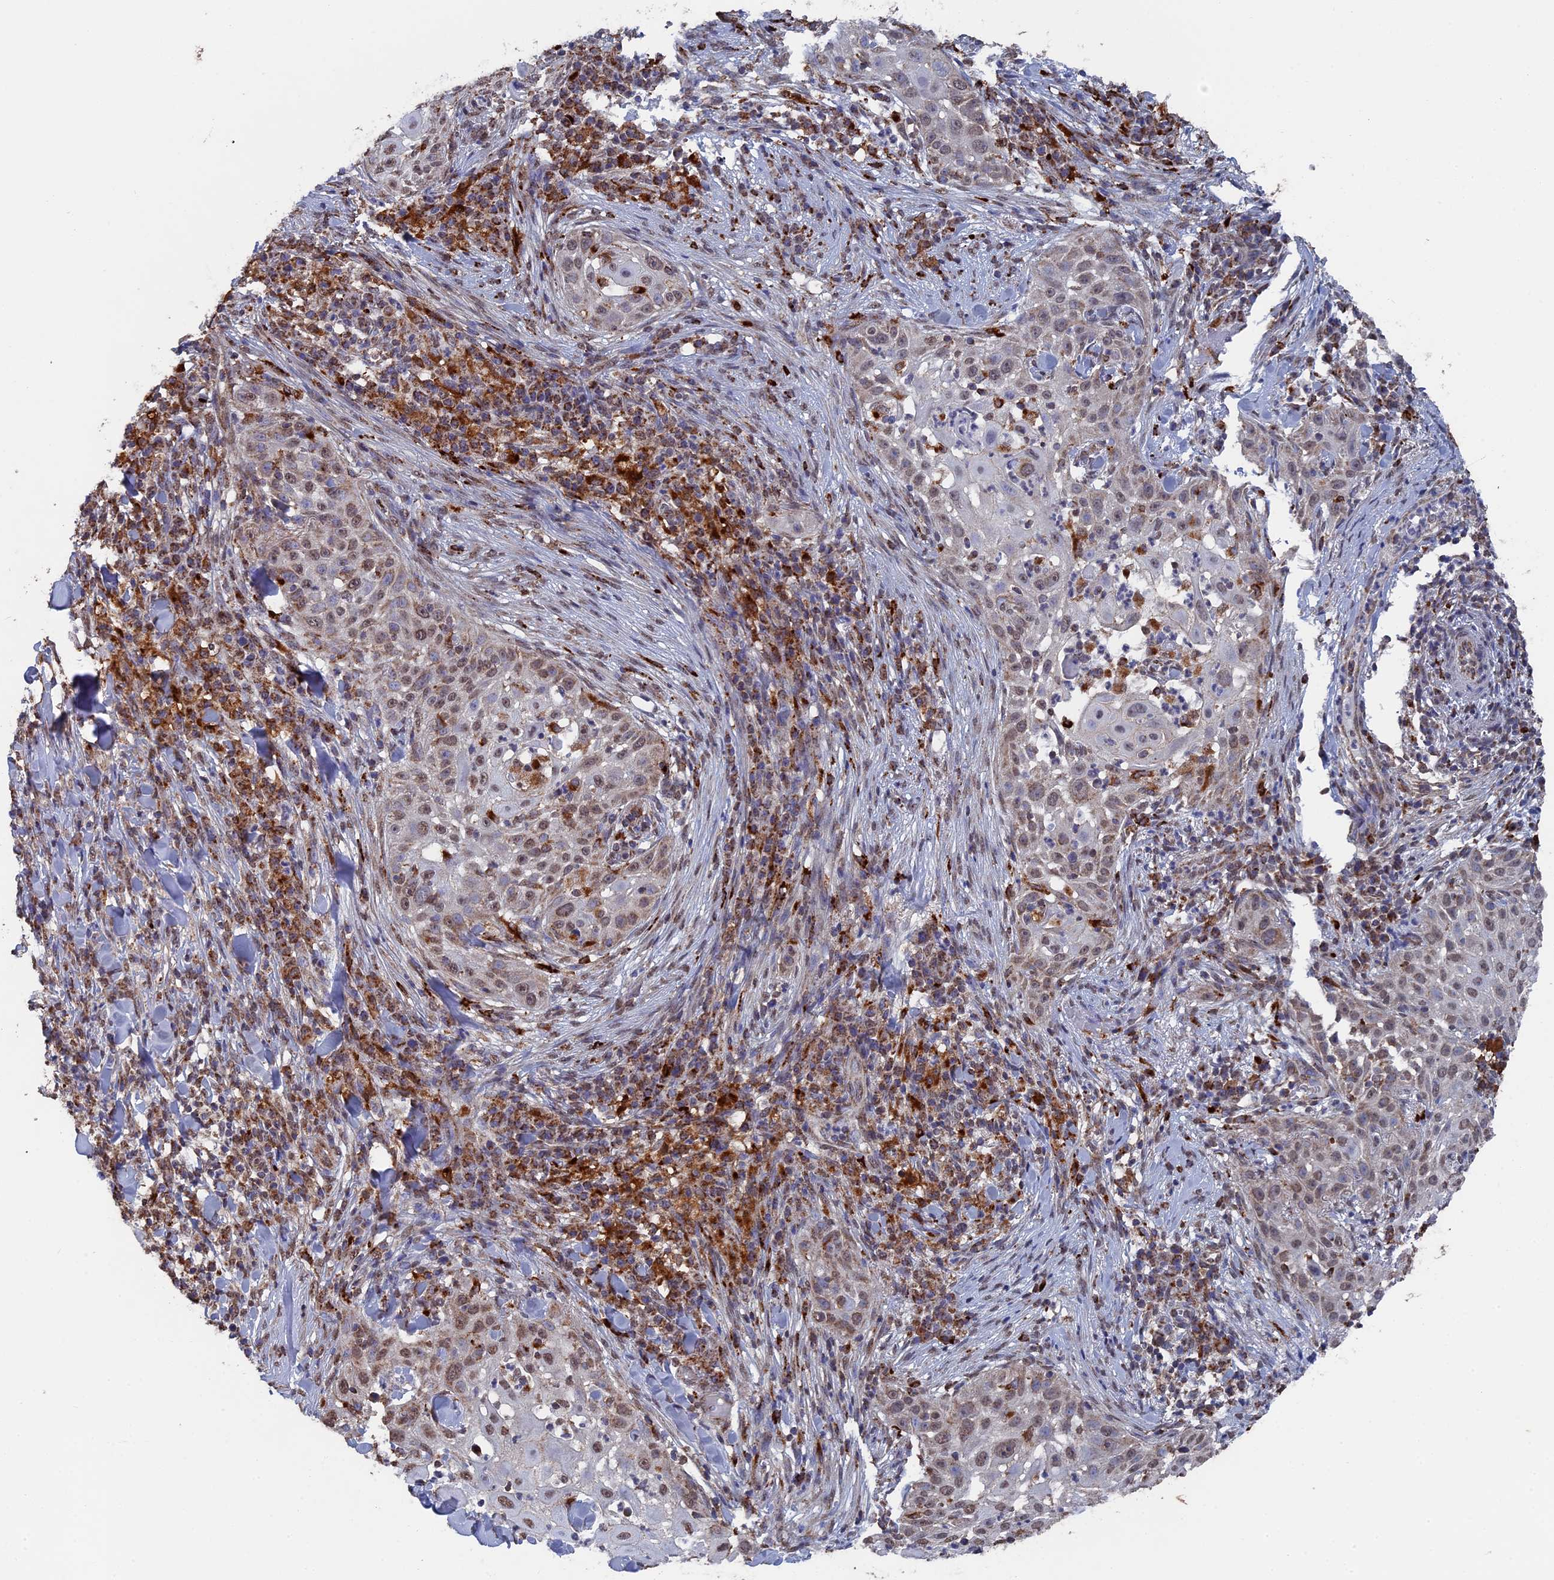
{"staining": {"intensity": "moderate", "quantity": "25%-75%", "location": "nuclear"}, "tissue": "skin cancer", "cell_type": "Tumor cells", "image_type": "cancer", "snomed": [{"axis": "morphology", "description": "Squamous cell carcinoma, NOS"}, {"axis": "topography", "description": "Skin"}], "caption": "A histopathology image of skin cancer (squamous cell carcinoma) stained for a protein shows moderate nuclear brown staining in tumor cells.", "gene": "SMG9", "patient": {"sex": "female", "age": 44}}